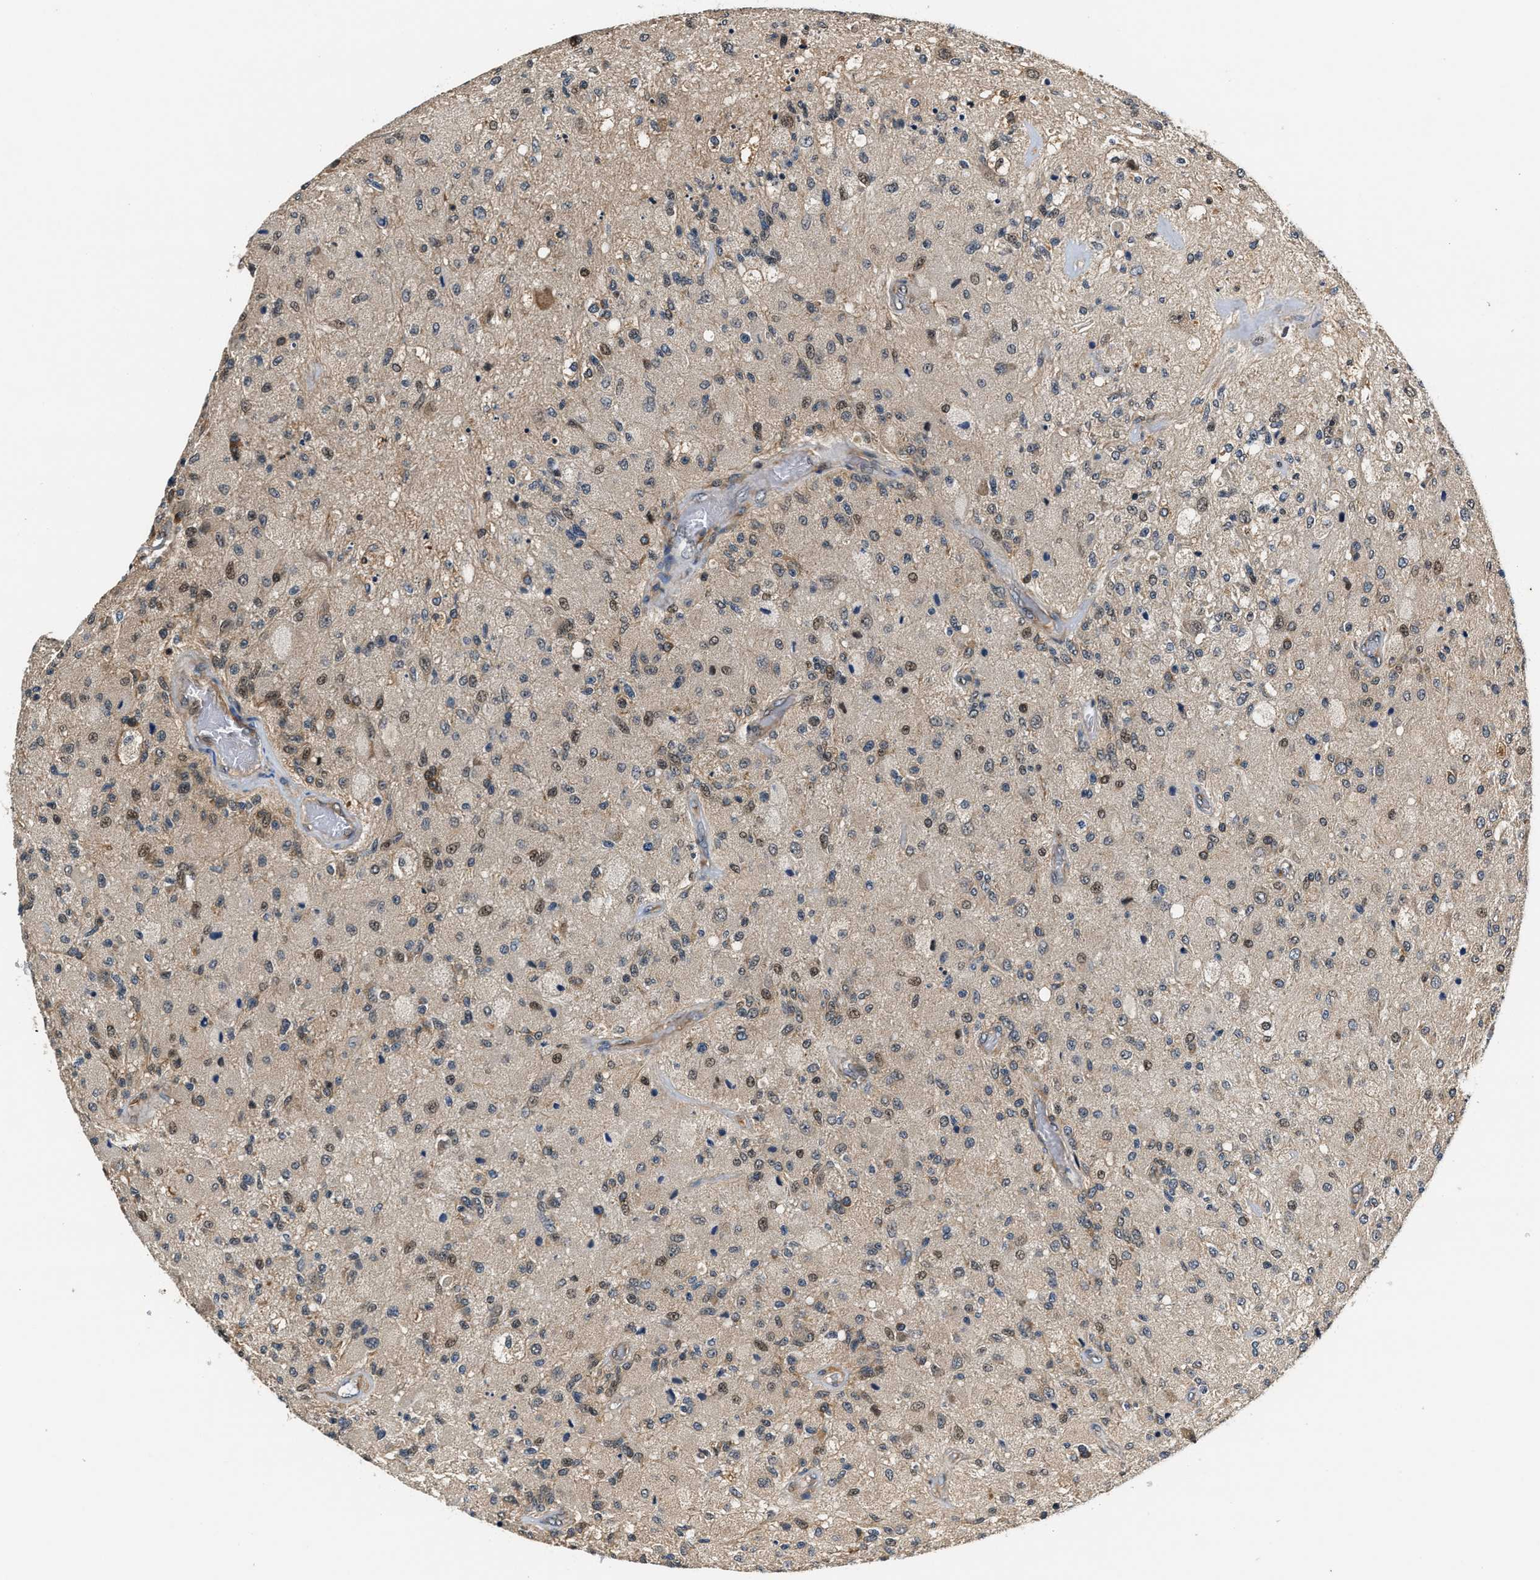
{"staining": {"intensity": "weak", "quantity": "<25%", "location": "nuclear"}, "tissue": "glioma", "cell_type": "Tumor cells", "image_type": "cancer", "snomed": [{"axis": "morphology", "description": "Normal tissue, NOS"}, {"axis": "morphology", "description": "Glioma, malignant, High grade"}, {"axis": "topography", "description": "Cerebral cortex"}], "caption": "DAB immunohistochemical staining of high-grade glioma (malignant) displays no significant expression in tumor cells.", "gene": "TUT7", "patient": {"sex": "male", "age": 77}}